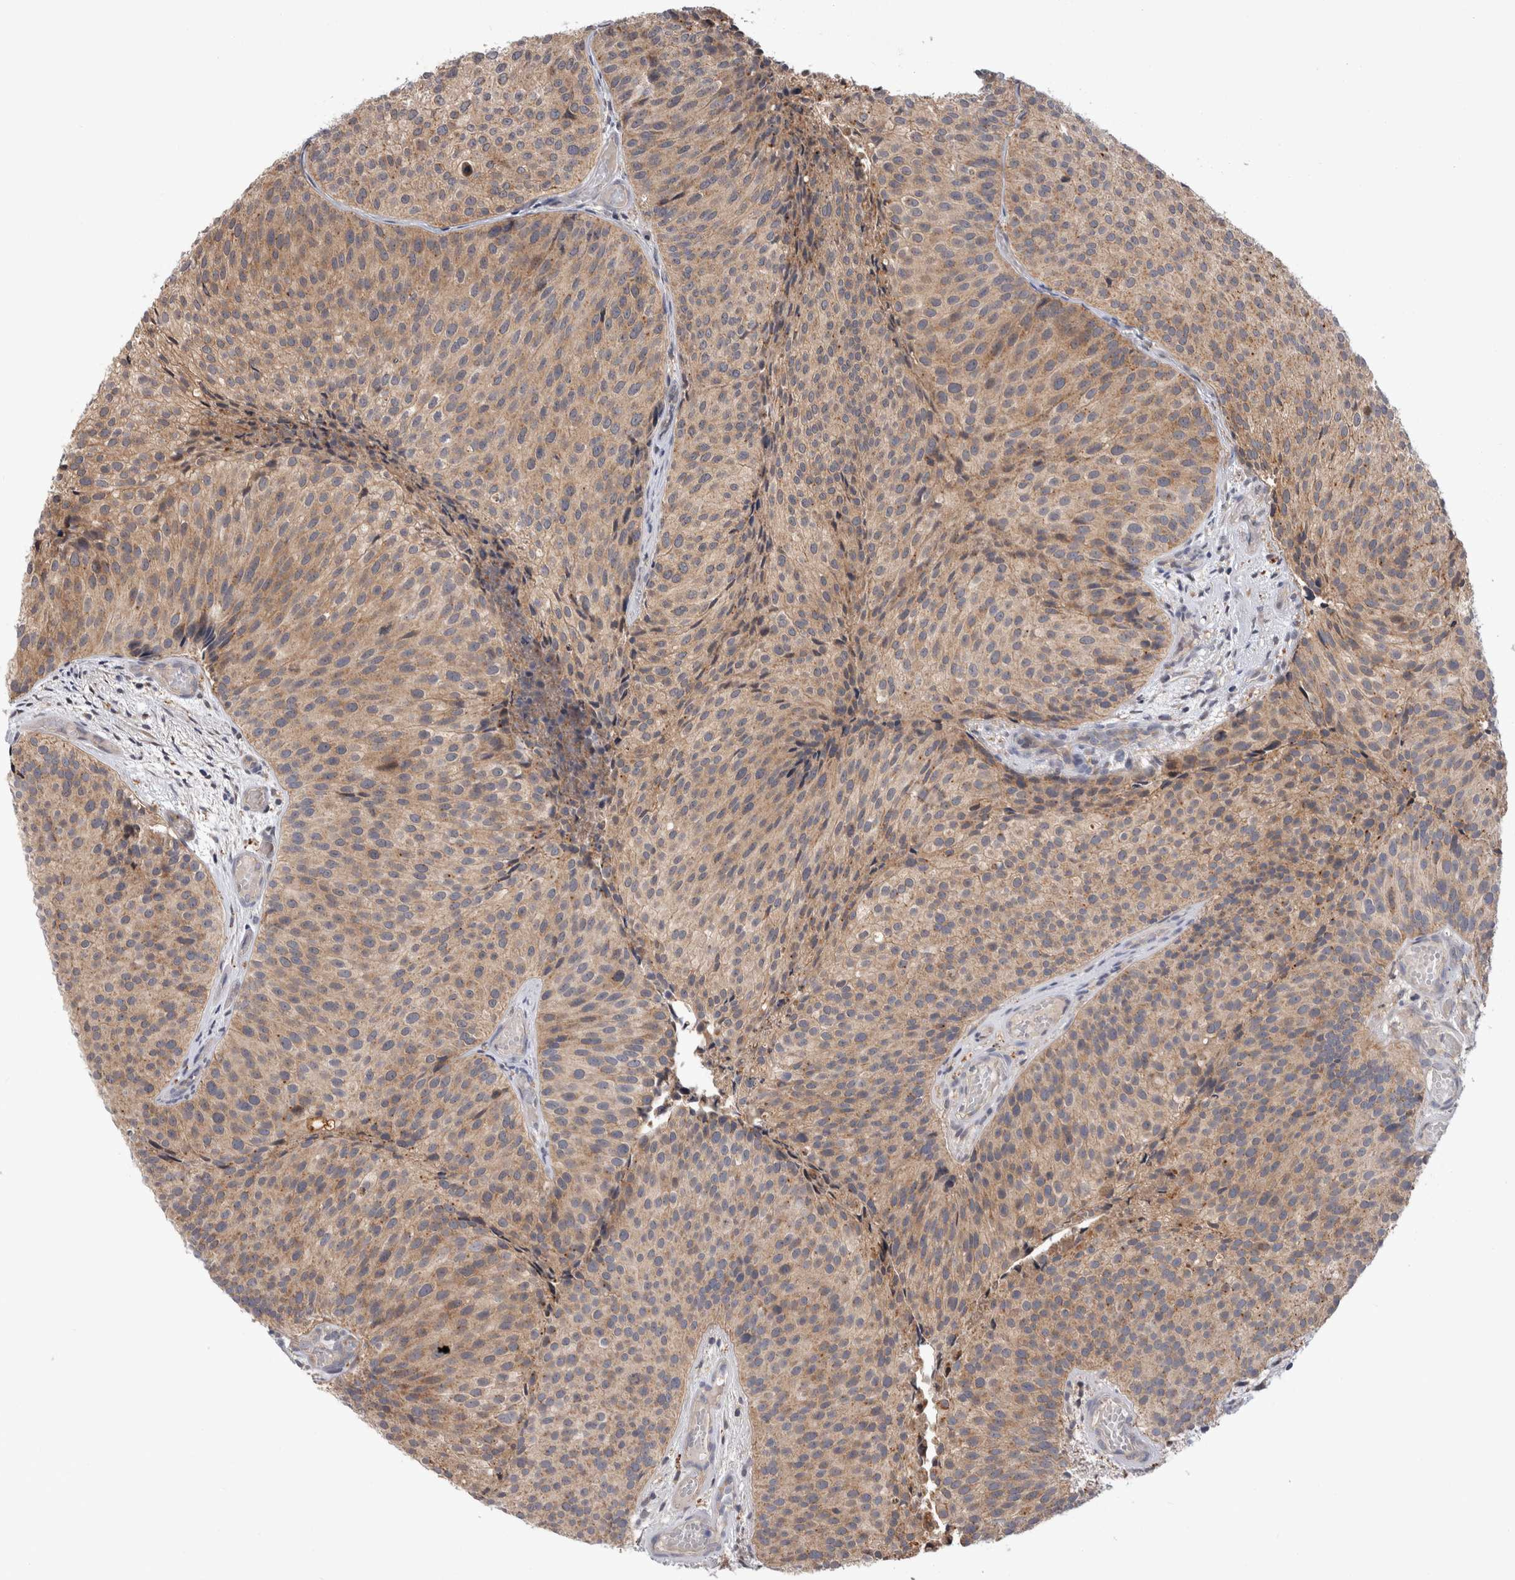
{"staining": {"intensity": "weak", "quantity": ">75%", "location": "cytoplasmic/membranous"}, "tissue": "urothelial cancer", "cell_type": "Tumor cells", "image_type": "cancer", "snomed": [{"axis": "morphology", "description": "Urothelial carcinoma, Low grade"}, {"axis": "topography", "description": "Urinary bladder"}], "caption": "Protein staining shows weak cytoplasmic/membranous expression in approximately >75% of tumor cells in urothelial cancer. Nuclei are stained in blue.", "gene": "MRPL37", "patient": {"sex": "male", "age": 86}}